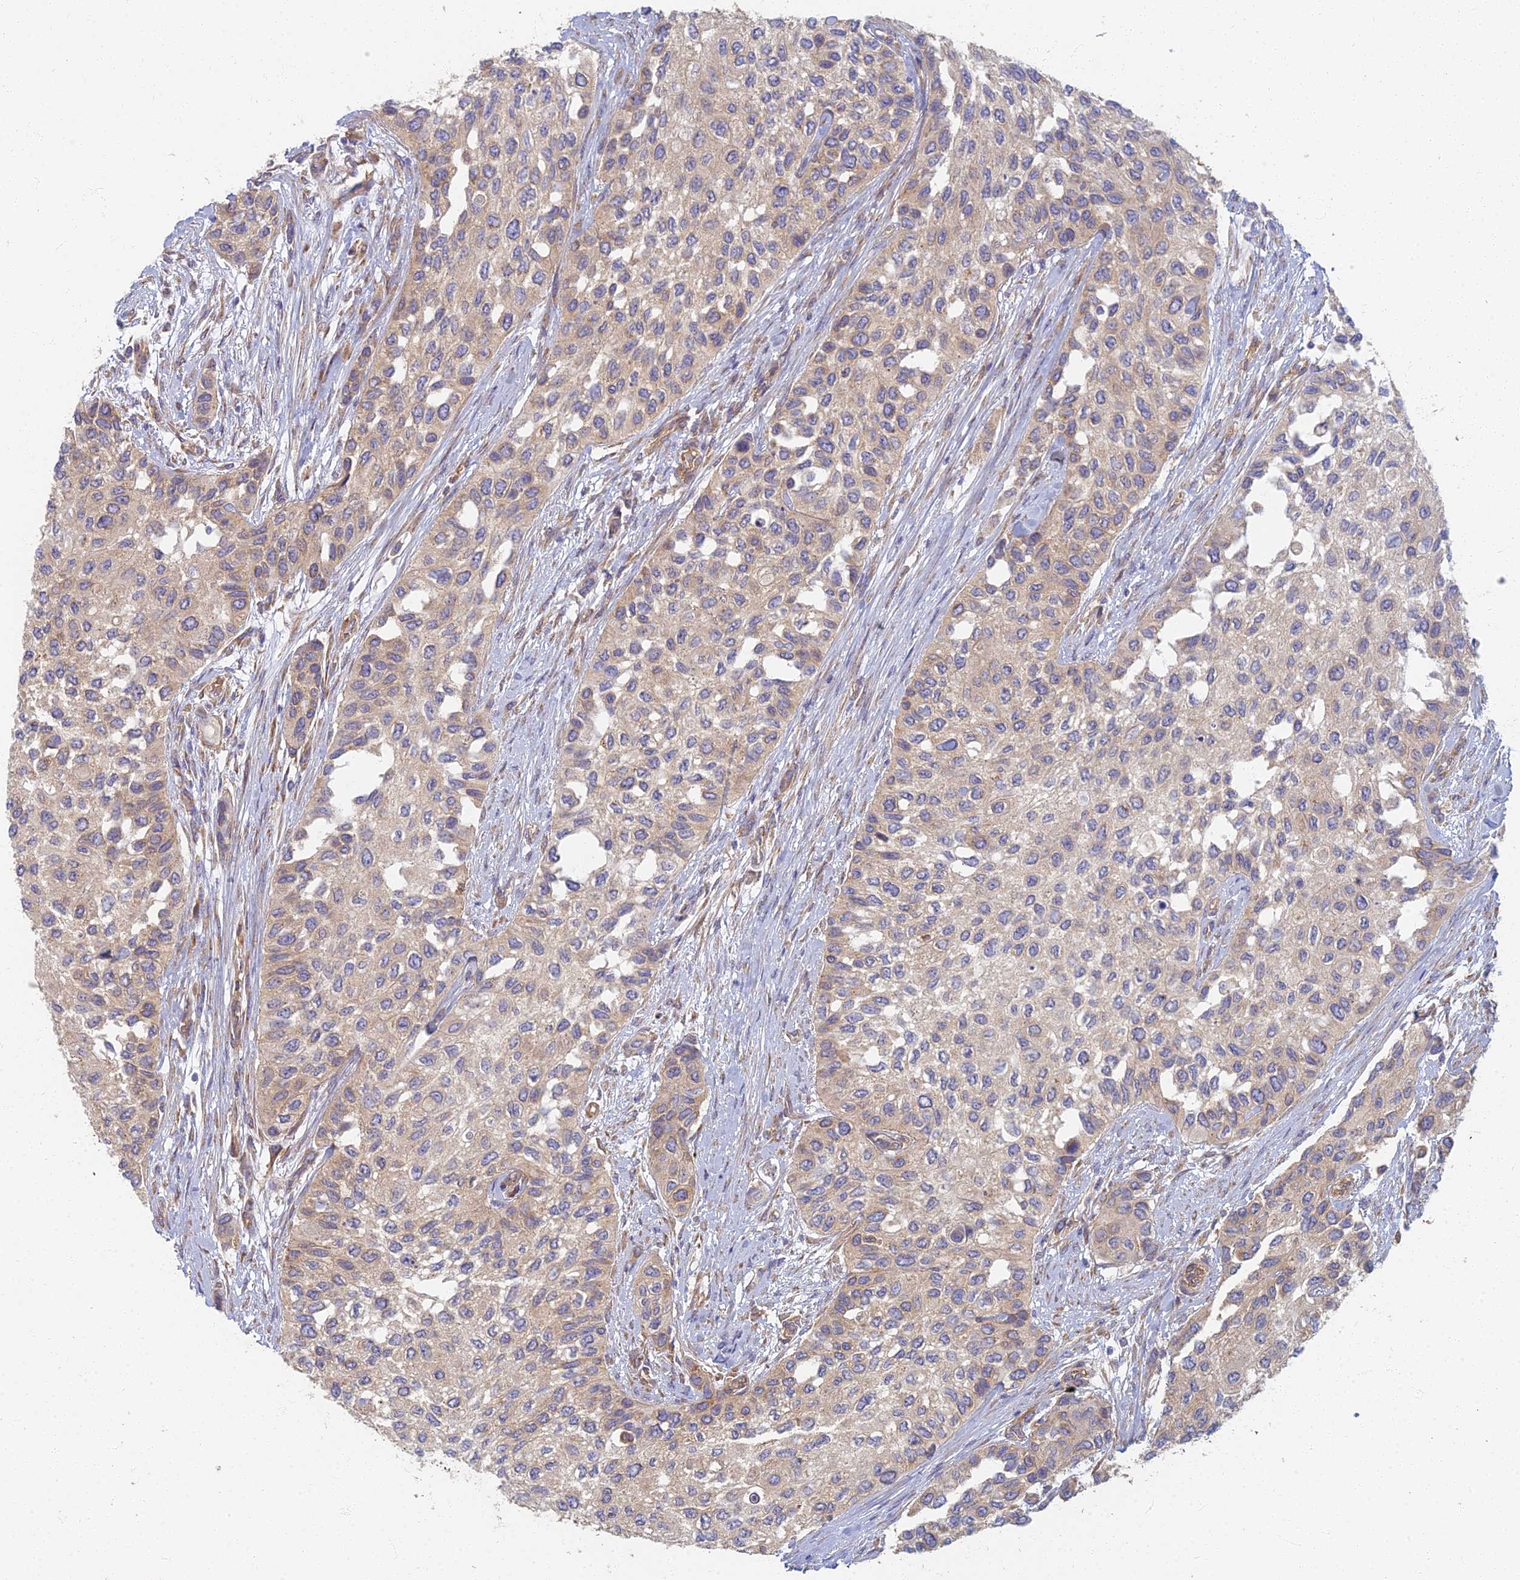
{"staining": {"intensity": "weak", "quantity": "25%-75%", "location": "cytoplasmic/membranous"}, "tissue": "urothelial cancer", "cell_type": "Tumor cells", "image_type": "cancer", "snomed": [{"axis": "morphology", "description": "Normal tissue, NOS"}, {"axis": "morphology", "description": "Urothelial carcinoma, High grade"}, {"axis": "topography", "description": "Vascular tissue"}, {"axis": "topography", "description": "Urinary bladder"}], "caption": "Urothelial carcinoma (high-grade) stained with DAB immunohistochemistry demonstrates low levels of weak cytoplasmic/membranous expression in about 25%-75% of tumor cells. The protein of interest is stained brown, and the nuclei are stained in blue (DAB IHC with brightfield microscopy, high magnification).", "gene": "RBSN", "patient": {"sex": "female", "age": 56}}